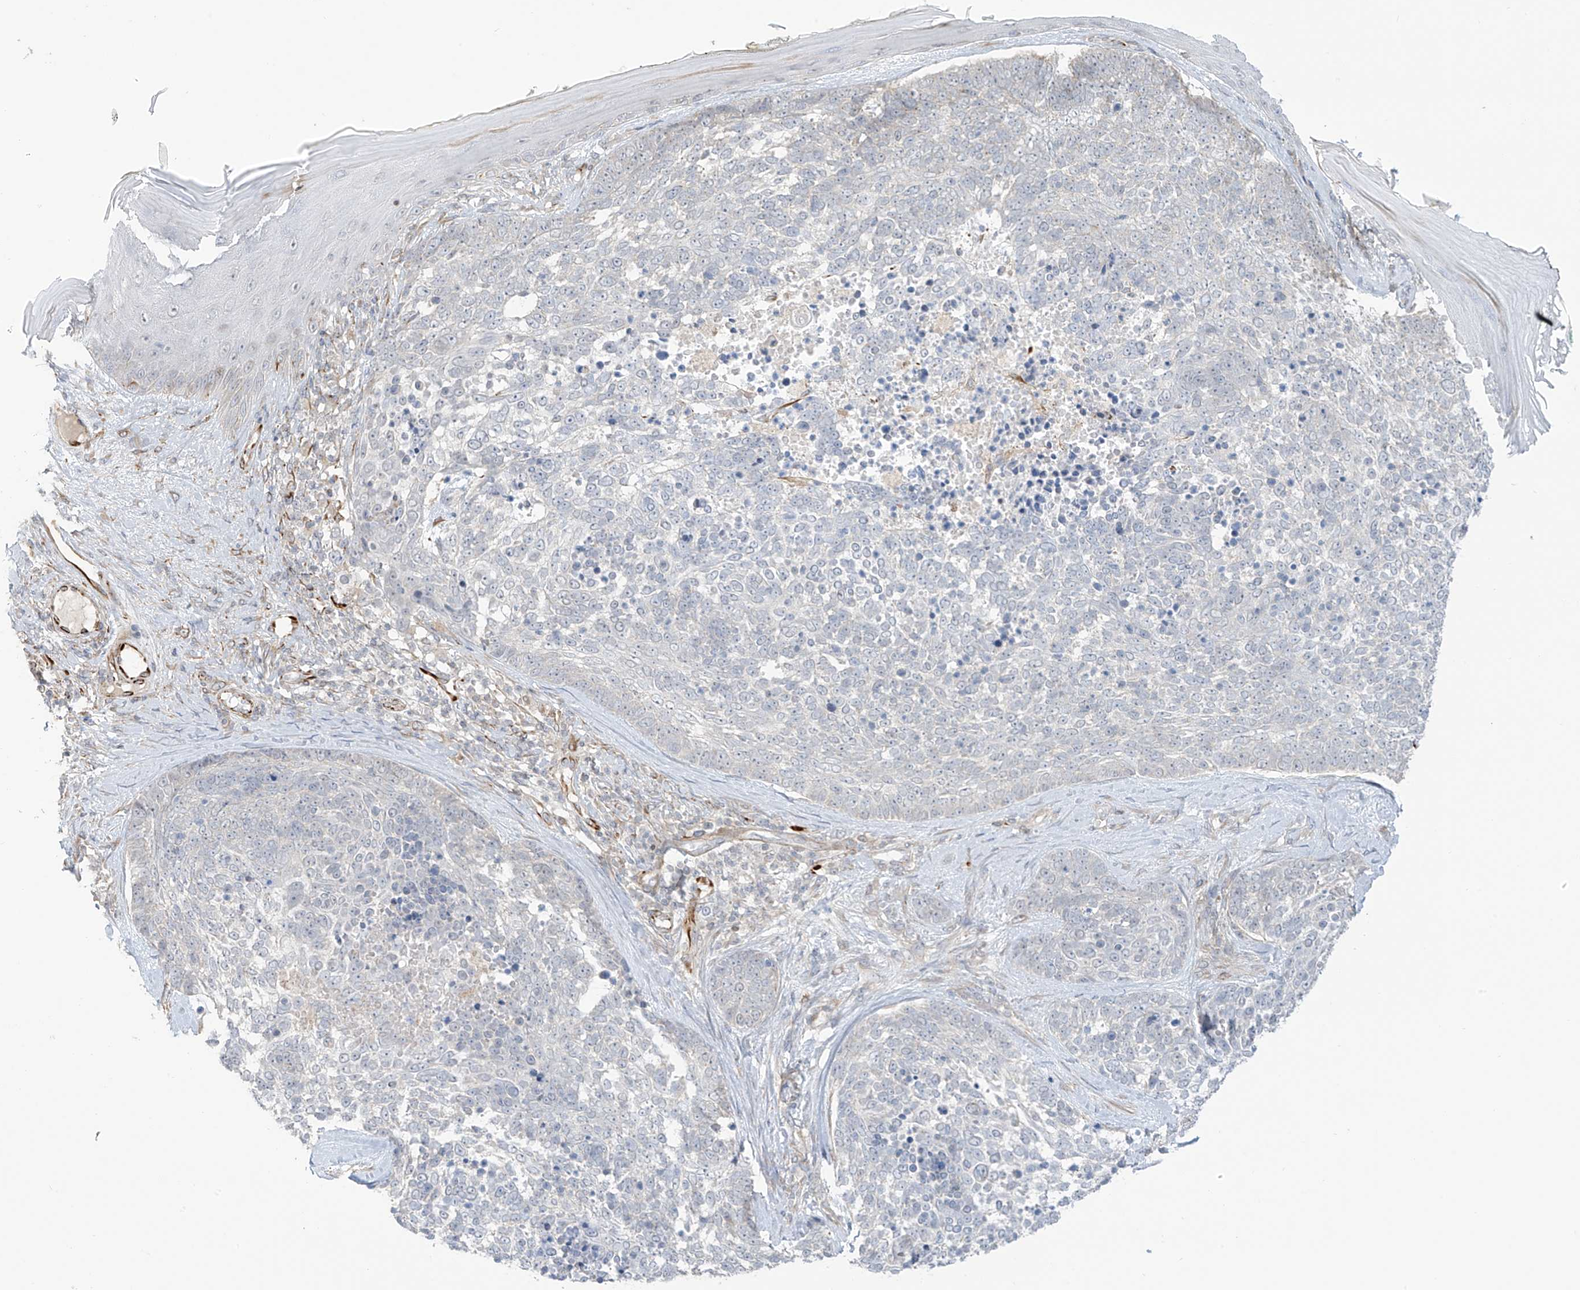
{"staining": {"intensity": "negative", "quantity": "none", "location": "none"}, "tissue": "skin cancer", "cell_type": "Tumor cells", "image_type": "cancer", "snomed": [{"axis": "morphology", "description": "Basal cell carcinoma"}, {"axis": "topography", "description": "Skin"}], "caption": "The histopathology image demonstrates no staining of tumor cells in skin basal cell carcinoma.", "gene": "HS6ST2", "patient": {"sex": "female", "age": 81}}